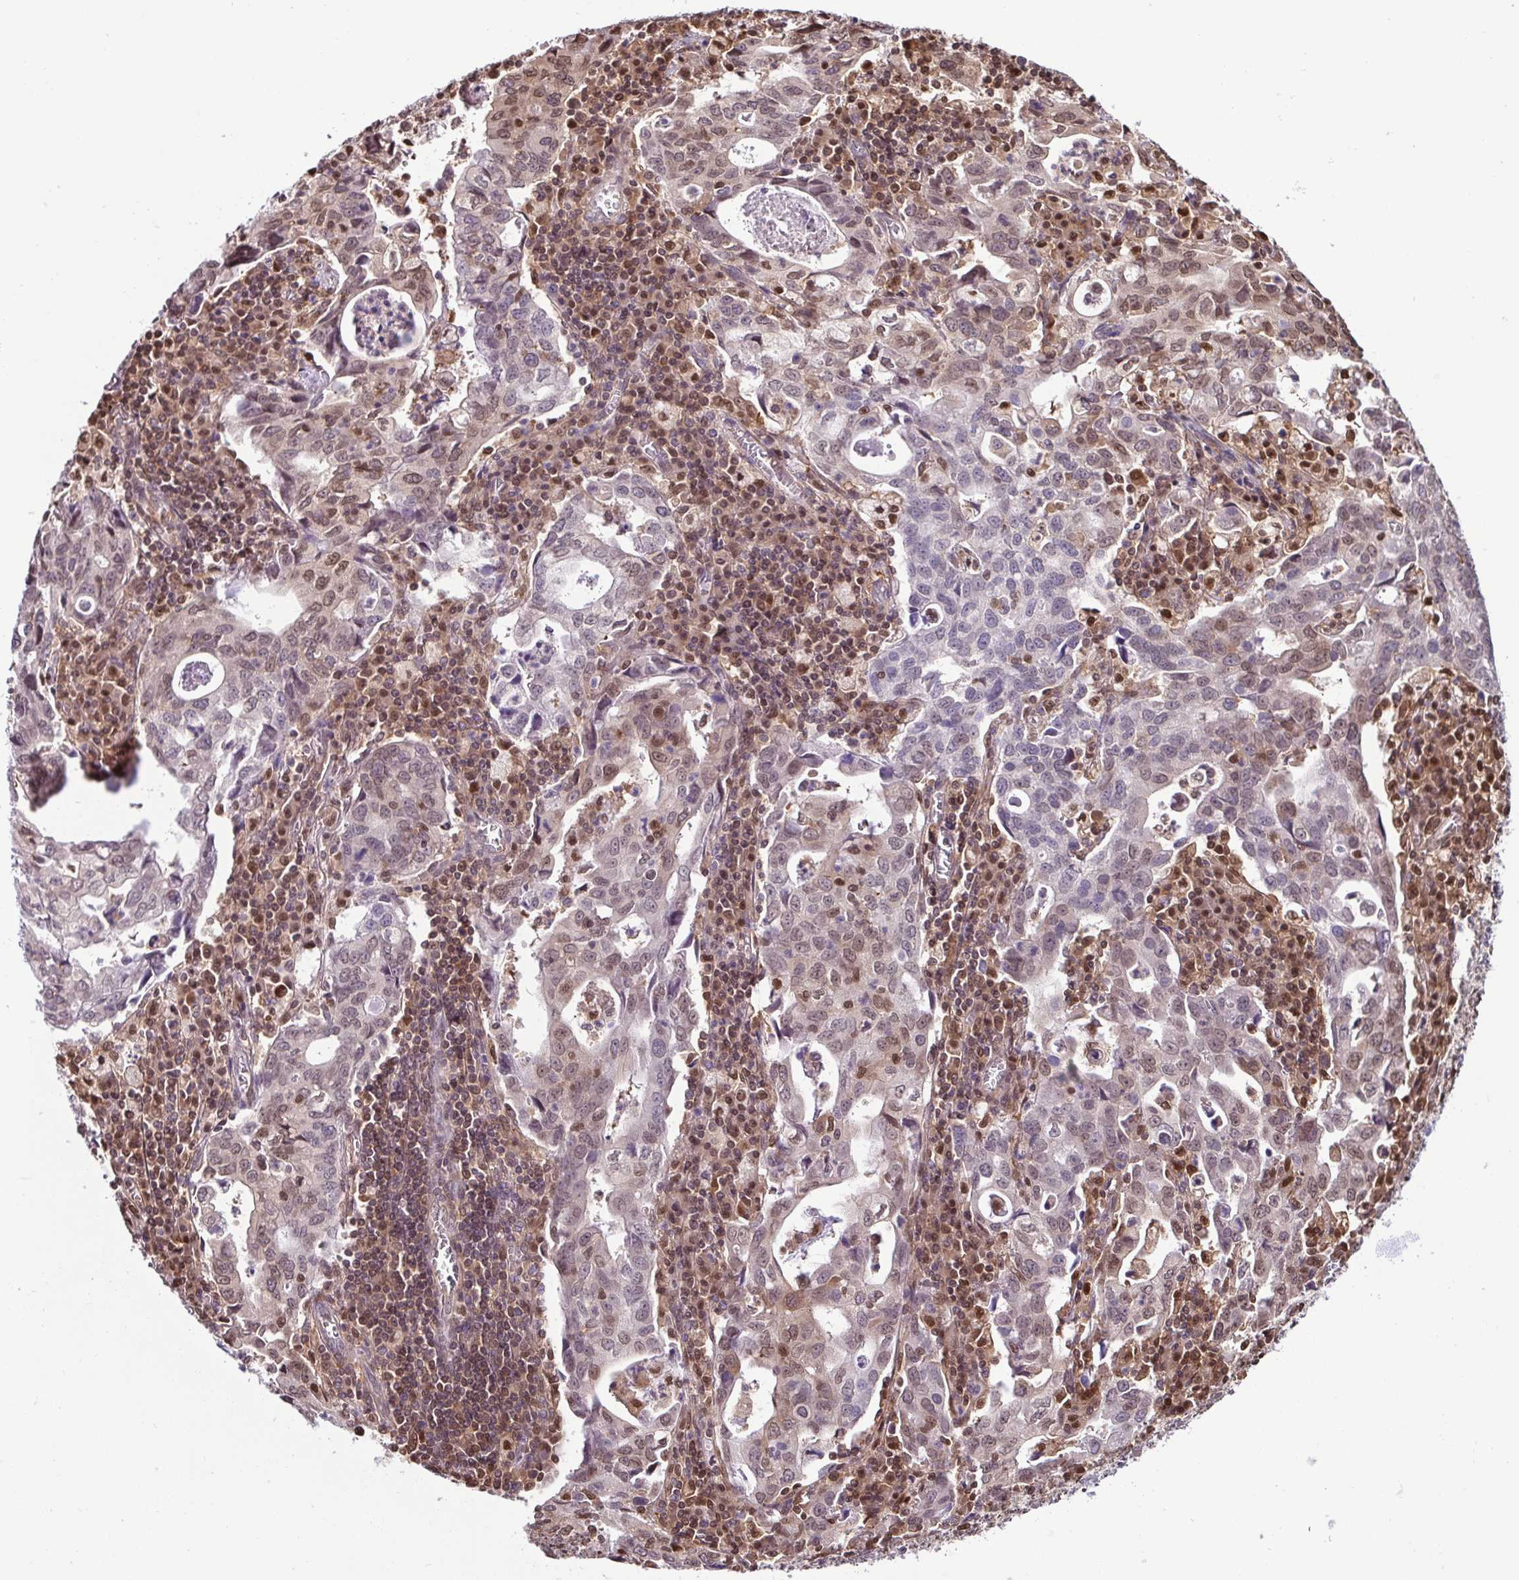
{"staining": {"intensity": "moderate", "quantity": "25%-75%", "location": "nuclear"}, "tissue": "stomach cancer", "cell_type": "Tumor cells", "image_type": "cancer", "snomed": [{"axis": "morphology", "description": "Adenocarcinoma, NOS"}, {"axis": "topography", "description": "Stomach, upper"}], "caption": "About 25%-75% of tumor cells in human stomach adenocarcinoma demonstrate moderate nuclear protein positivity as visualized by brown immunohistochemical staining.", "gene": "PSMB9", "patient": {"sex": "male", "age": 85}}